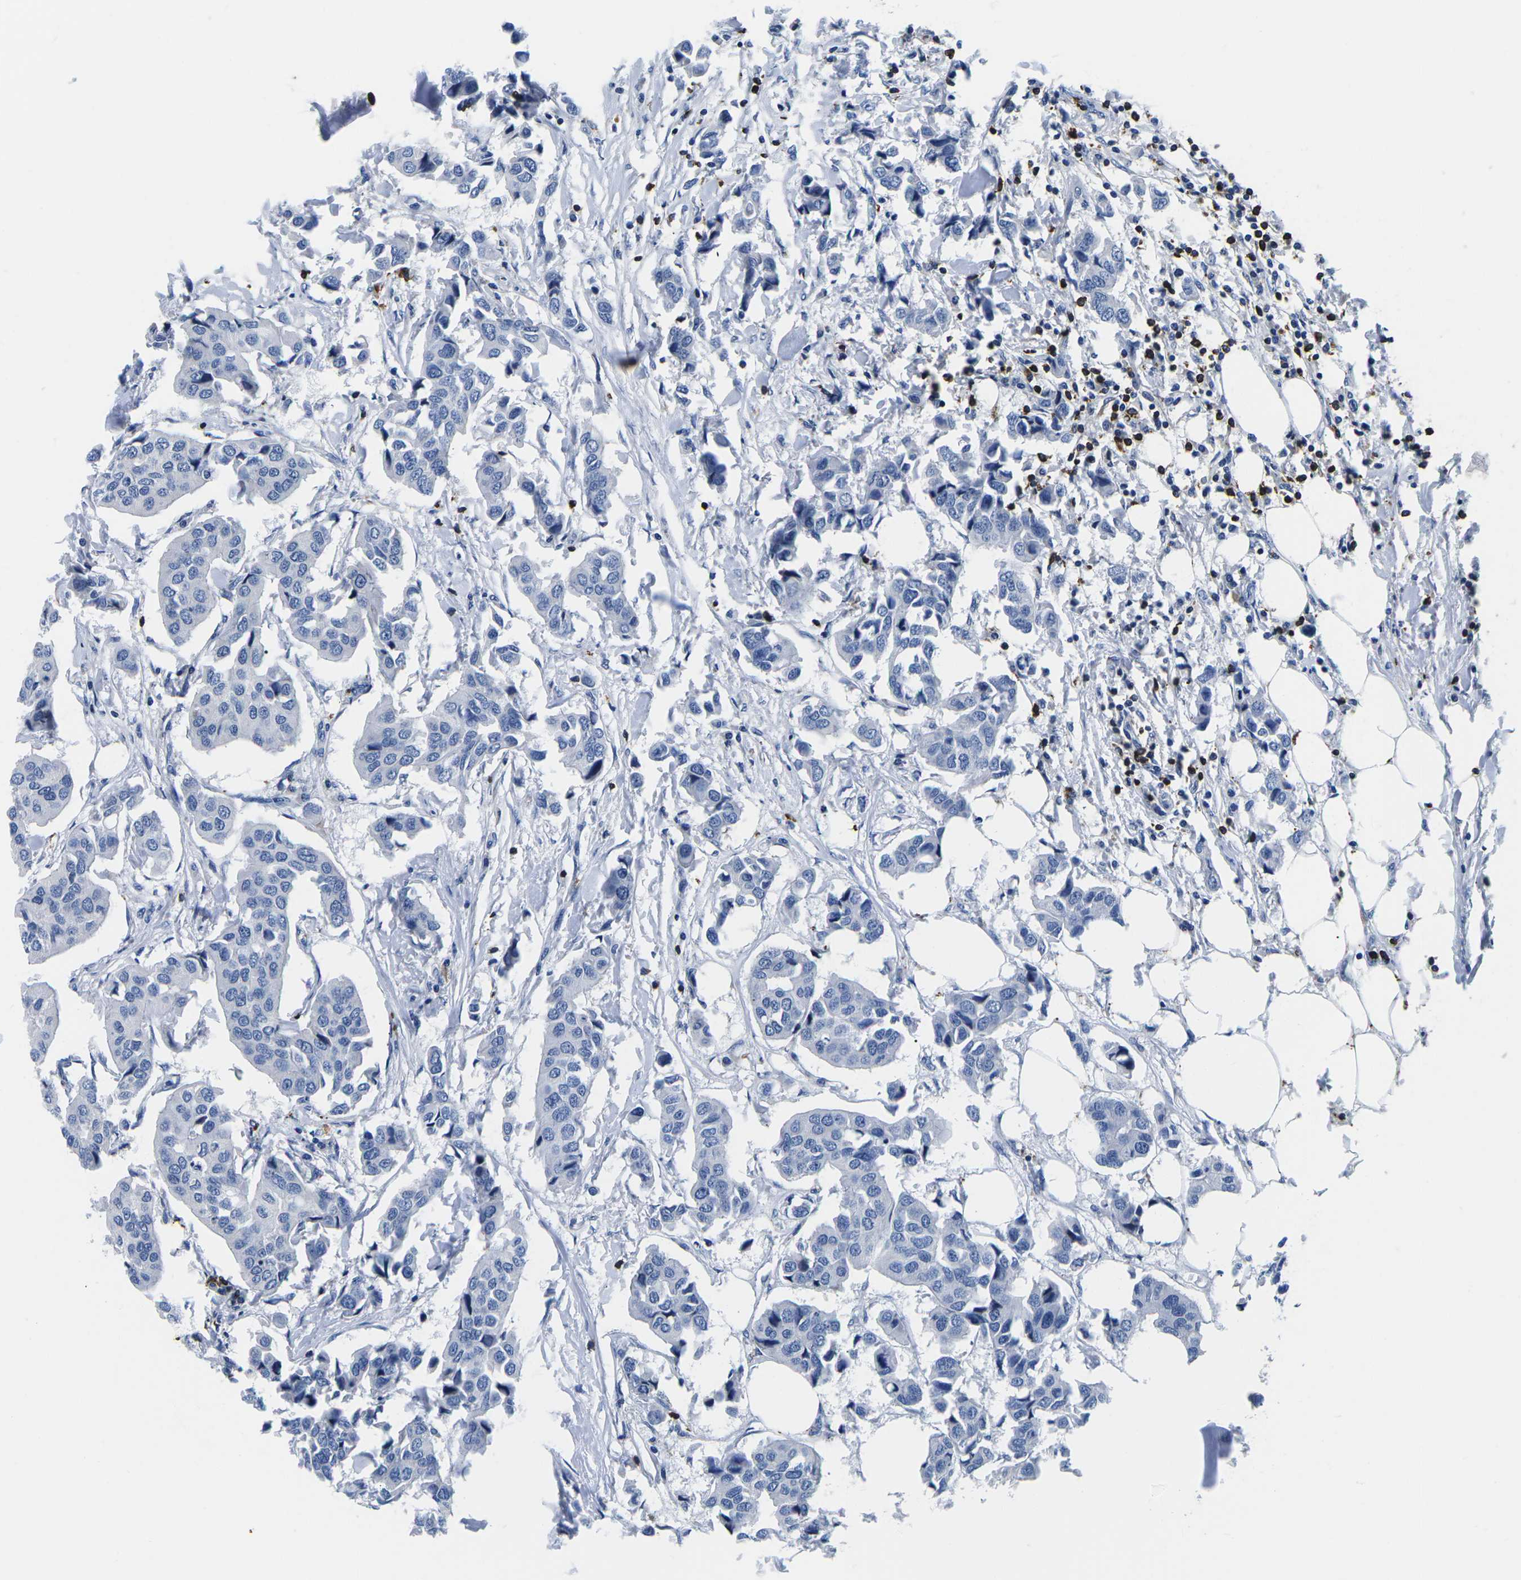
{"staining": {"intensity": "negative", "quantity": "none", "location": "none"}, "tissue": "breast cancer", "cell_type": "Tumor cells", "image_type": "cancer", "snomed": [{"axis": "morphology", "description": "Duct carcinoma"}, {"axis": "topography", "description": "Breast"}], "caption": "Tumor cells show no significant protein positivity in breast cancer (invasive ductal carcinoma).", "gene": "CTSW", "patient": {"sex": "female", "age": 80}}